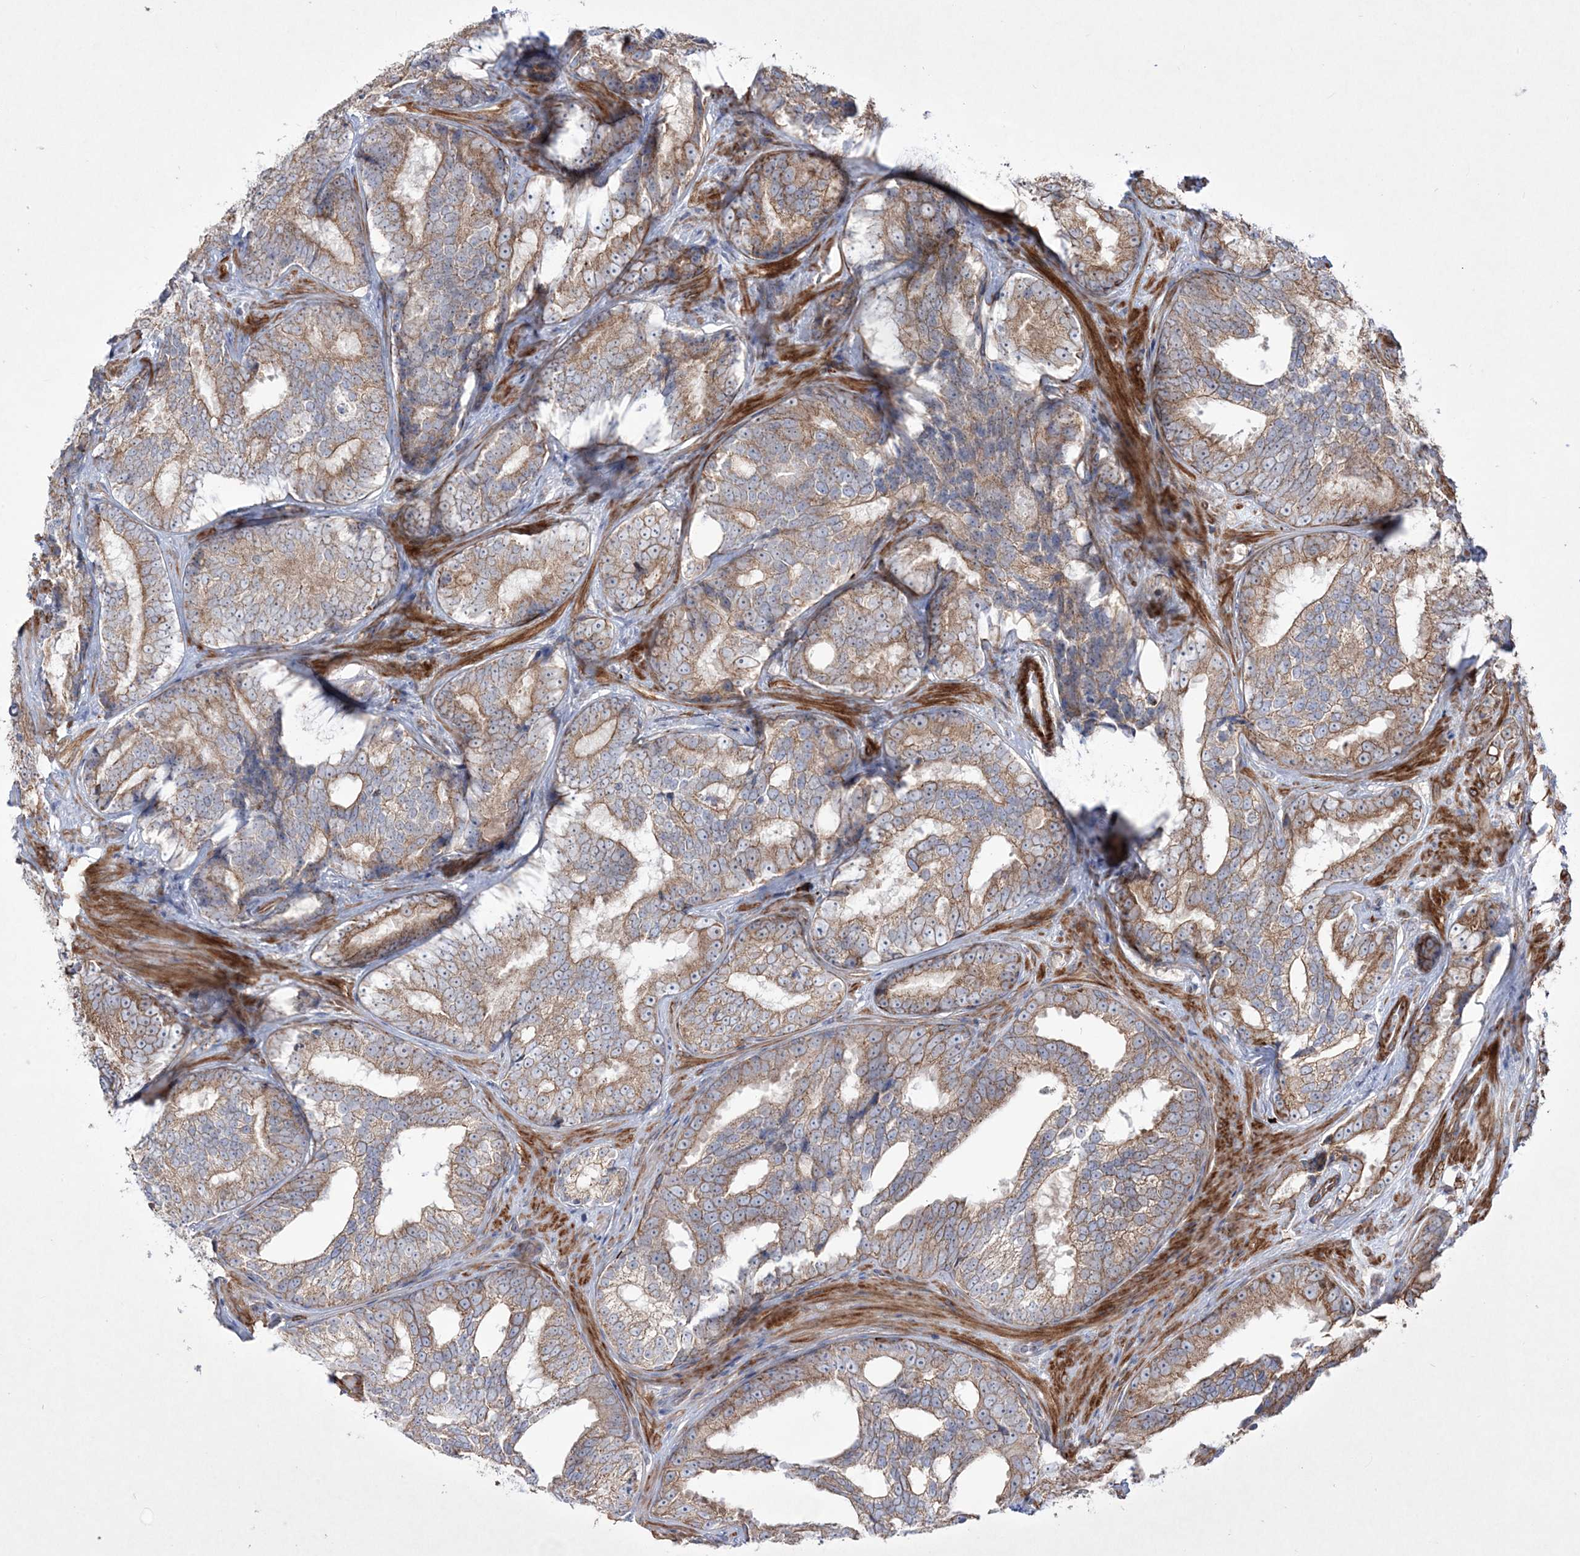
{"staining": {"intensity": "moderate", "quantity": ">75%", "location": "cytoplasmic/membranous"}, "tissue": "prostate cancer", "cell_type": "Tumor cells", "image_type": "cancer", "snomed": [{"axis": "morphology", "description": "Adenocarcinoma, High grade"}, {"axis": "topography", "description": "Prostate"}], "caption": "The micrograph demonstrates staining of prostate cancer (high-grade adenocarcinoma), revealing moderate cytoplasmic/membranous protein positivity (brown color) within tumor cells.", "gene": "RICTOR", "patient": {"sex": "male", "age": 66}}